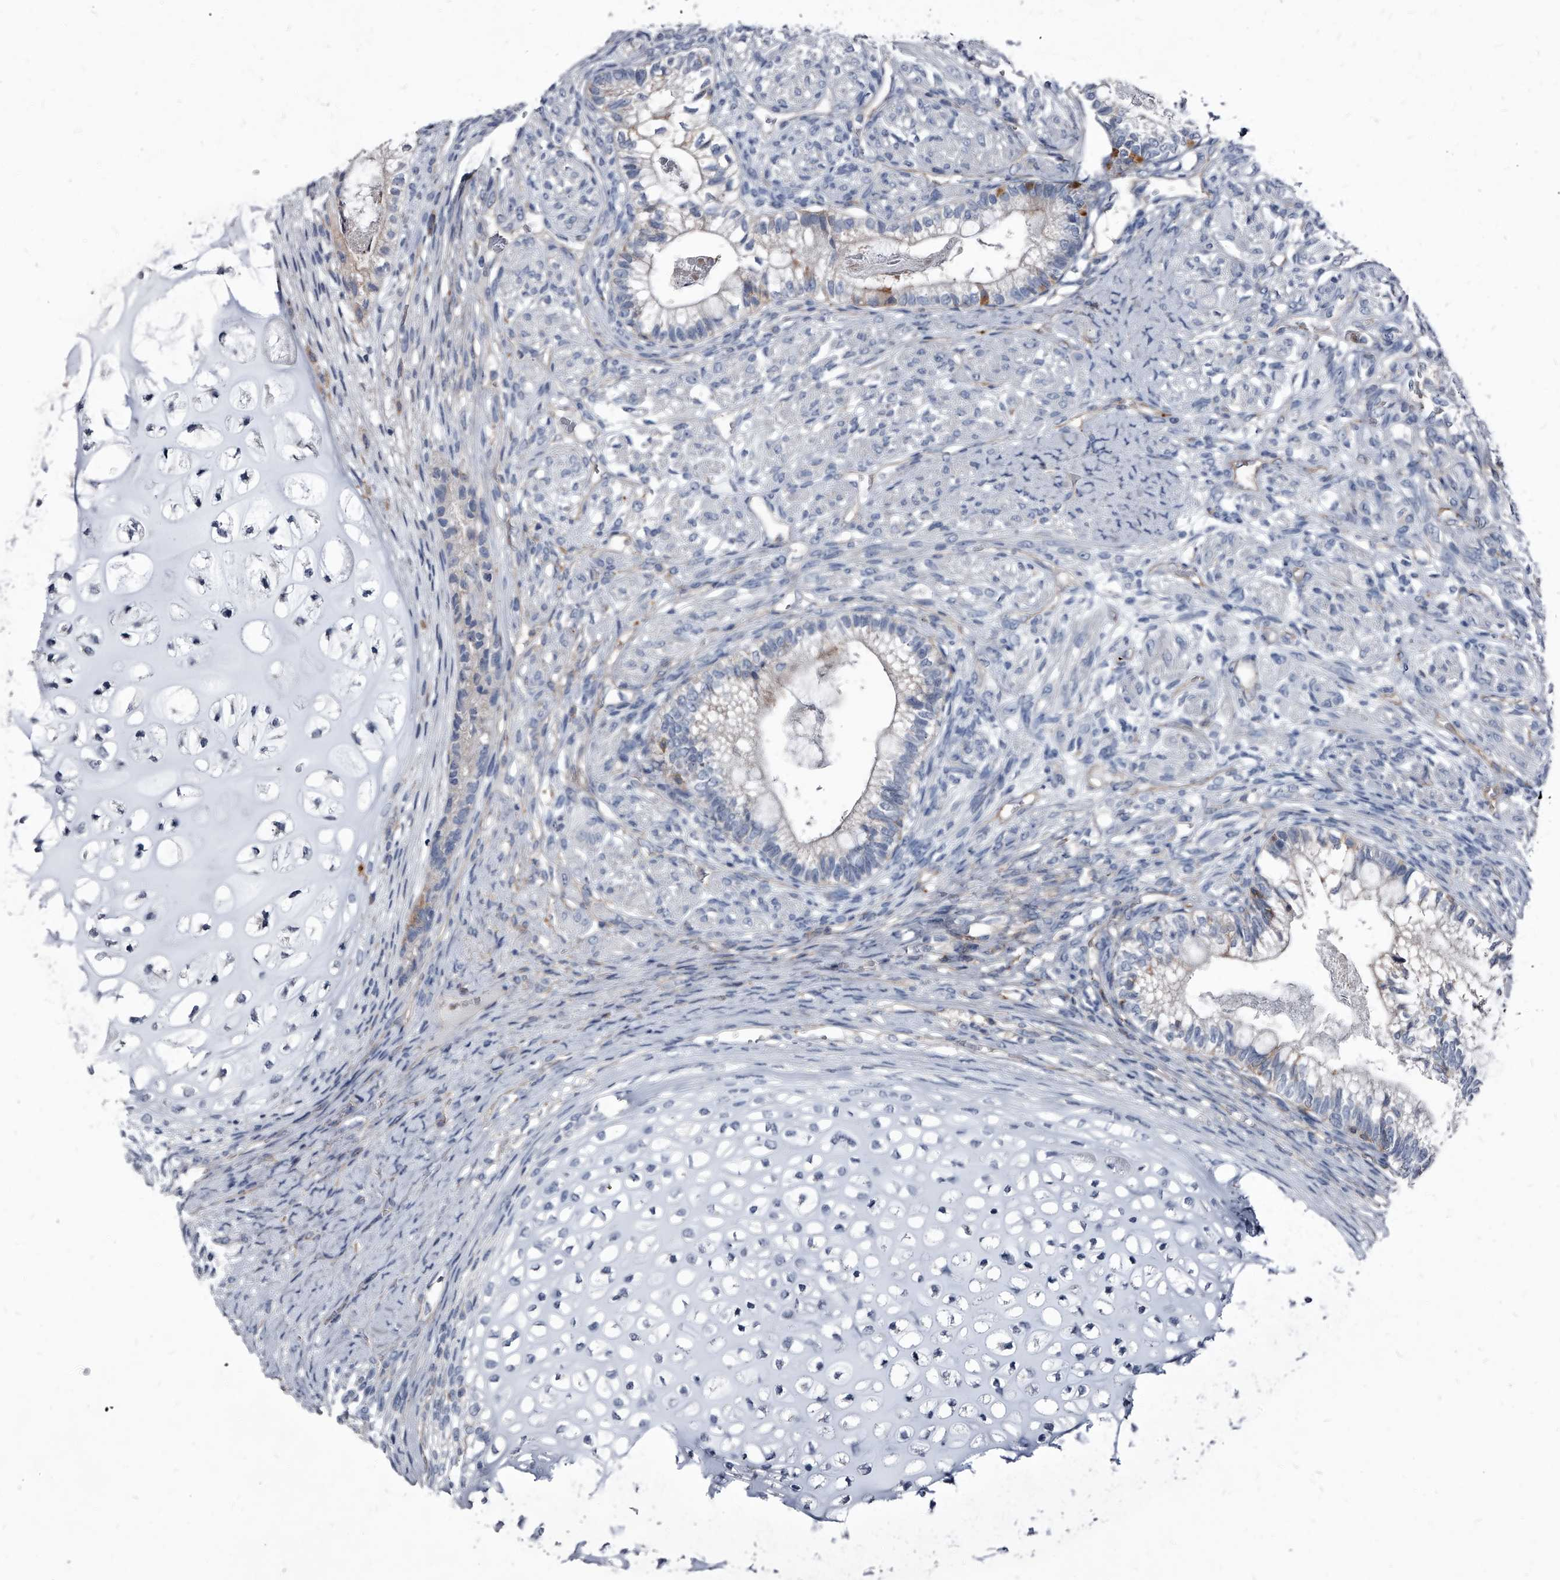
{"staining": {"intensity": "weak", "quantity": "<25%", "location": "cytoplasmic/membranous"}, "tissue": "testis cancer", "cell_type": "Tumor cells", "image_type": "cancer", "snomed": [{"axis": "morphology", "description": "Seminoma, NOS"}, {"axis": "morphology", "description": "Carcinoma, Embryonal, NOS"}, {"axis": "topography", "description": "Testis"}], "caption": "This is a micrograph of IHC staining of testis embryonal carcinoma, which shows no staining in tumor cells. (DAB immunohistochemistry (IHC), high magnification).", "gene": "PGLYRP3", "patient": {"sex": "male", "age": 28}}